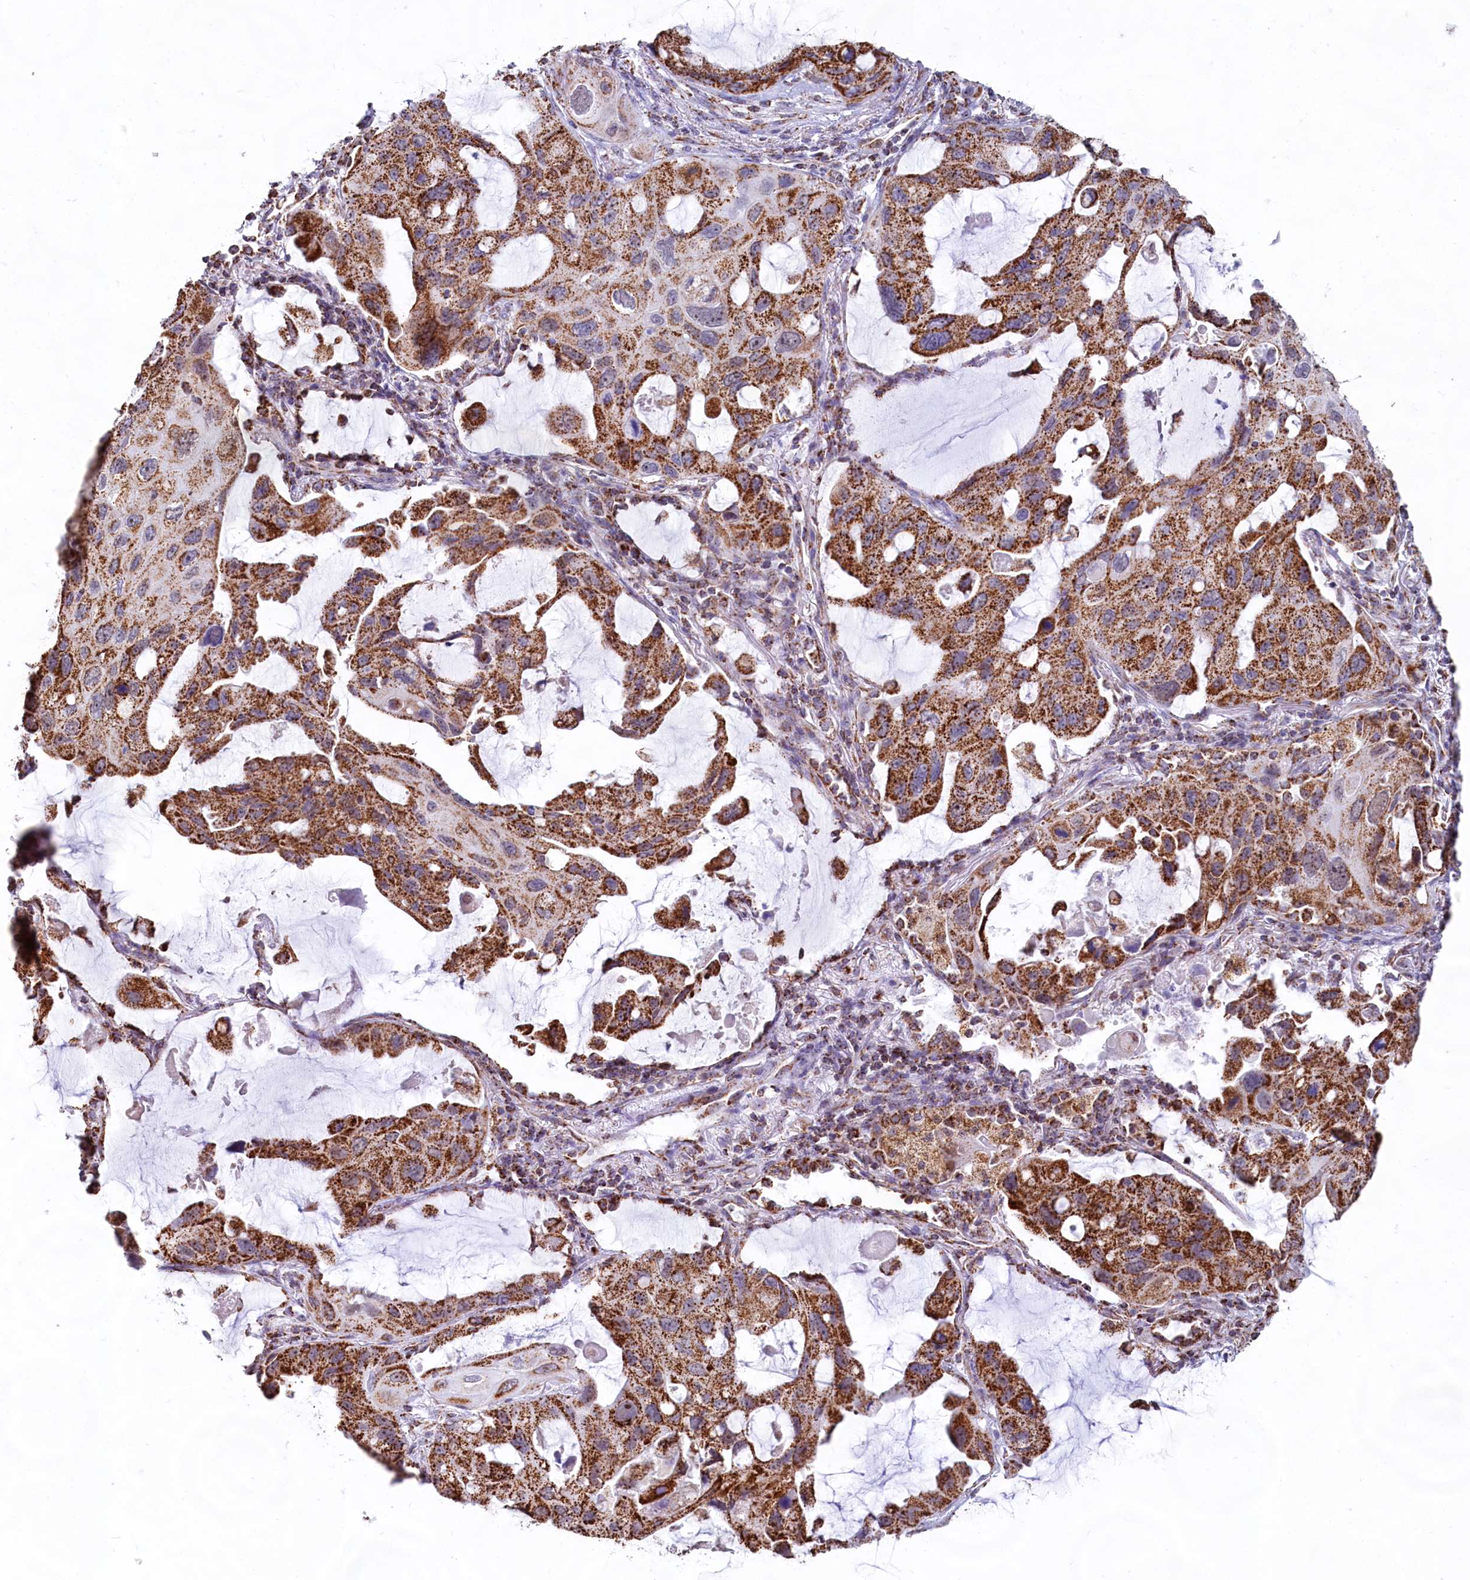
{"staining": {"intensity": "strong", "quantity": ">75%", "location": "cytoplasmic/membranous"}, "tissue": "lung cancer", "cell_type": "Tumor cells", "image_type": "cancer", "snomed": [{"axis": "morphology", "description": "Squamous cell carcinoma, NOS"}, {"axis": "topography", "description": "Lung"}], "caption": "DAB immunohistochemical staining of lung cancer shows strong cytoplasmic/membranous protein positivity in about >75% of tumor cells.", "gene": "C1D", "patient": {"sex": "female", "age": 73}}